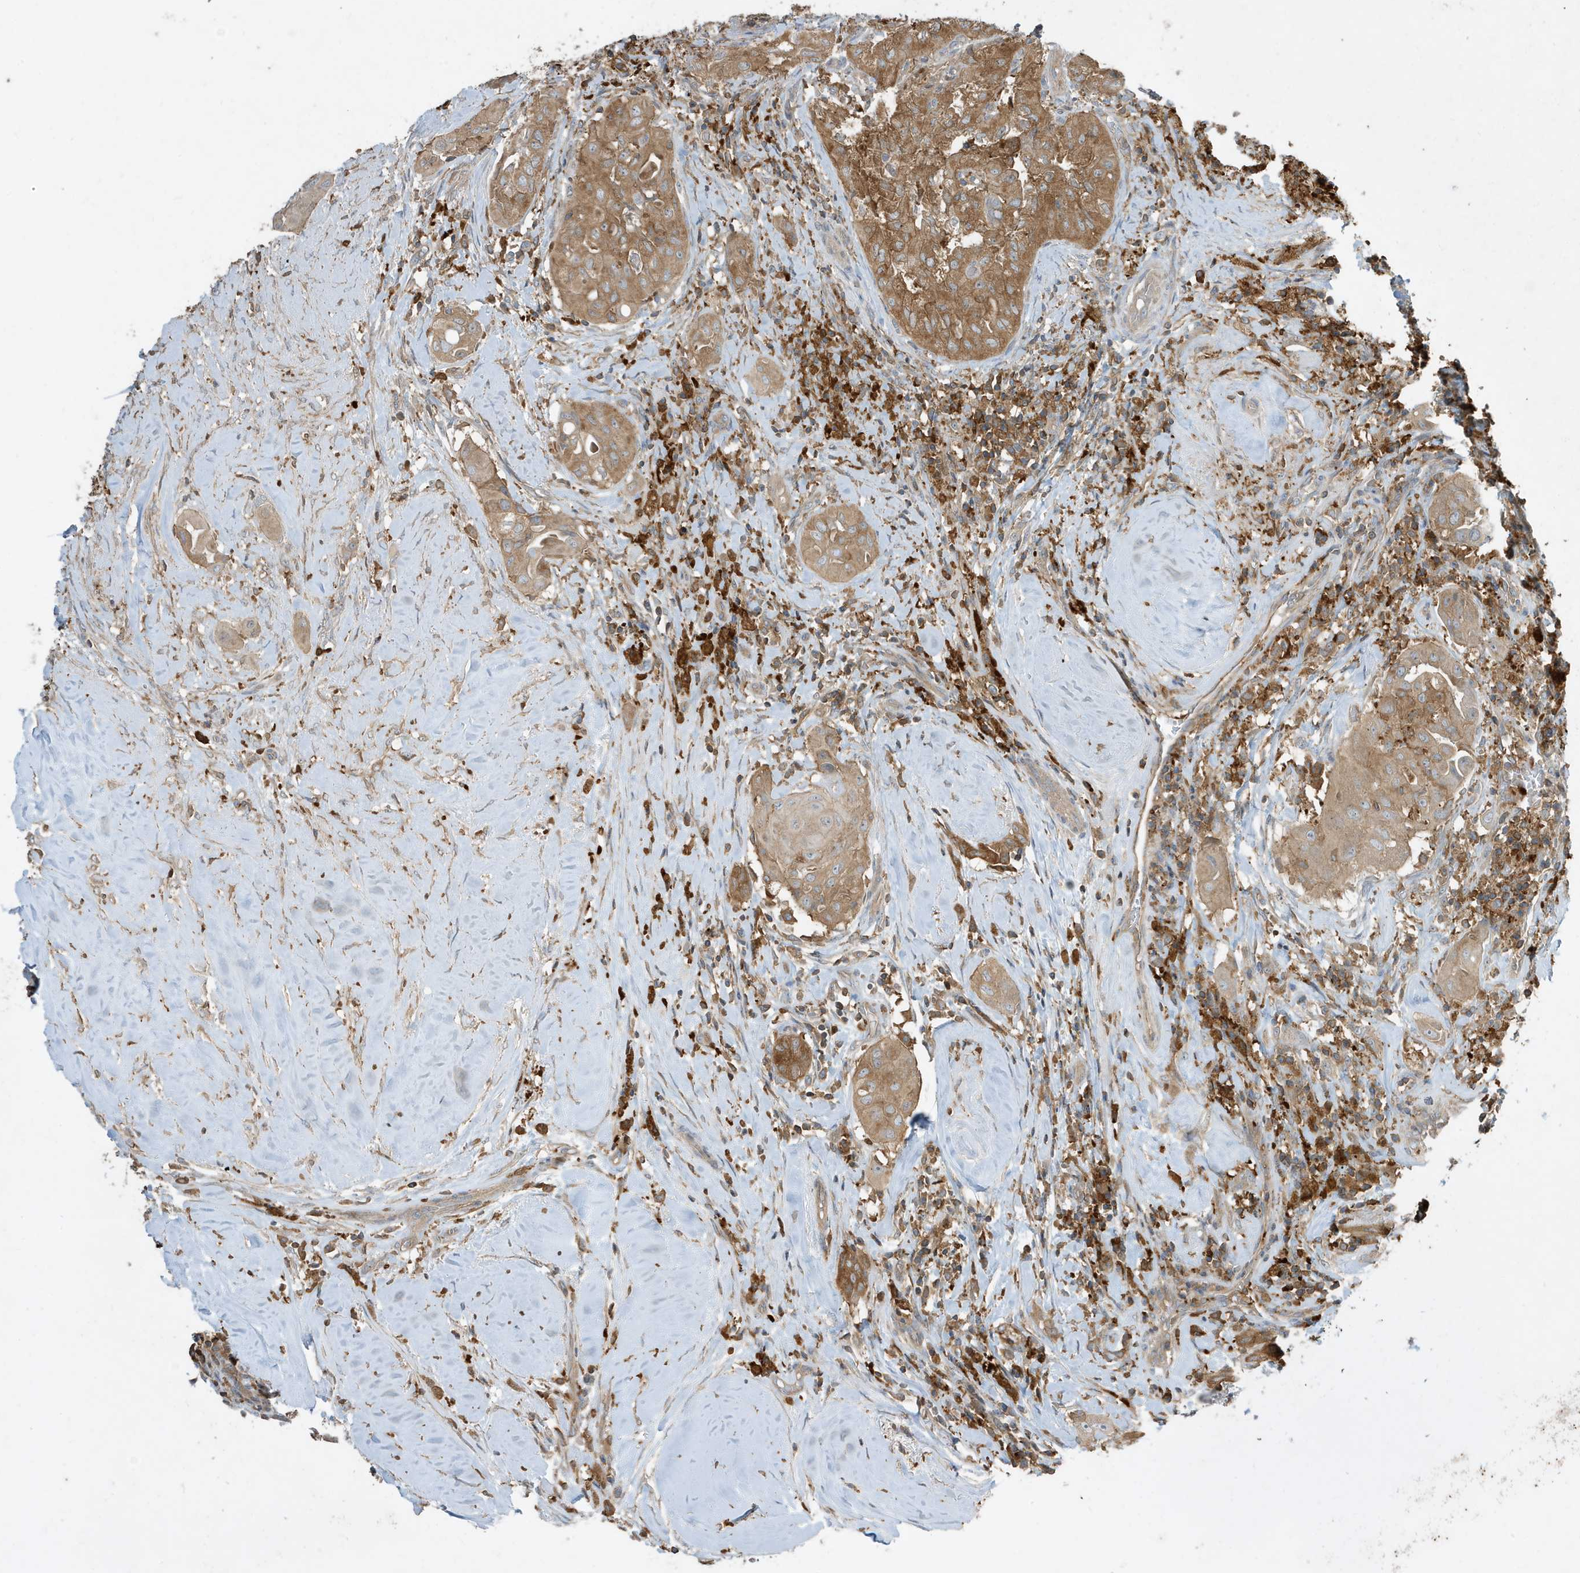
{"staining": {"intensity": "moderate", "quantity": ">75%", "location": "cytoplasmic/membranous"}, "tissue": "thyroid cancer", "cell_type": "Tumor cells", "image_type": "cancer", "snomed": [{"axis": "morphology", "description": "Papillary adenocarcinoma, NOS"}, {"axis": "topography", "description": "Thyroid gland"}], "caption": "Protein expression analysis of human thyroid papillary adenocarcinoma reveals moderate cytoplasmic/membranous staining in approximately >75% of tumor cells.", "gene": "ABTB1", "patient": {"sex": "female", "age": 59}}